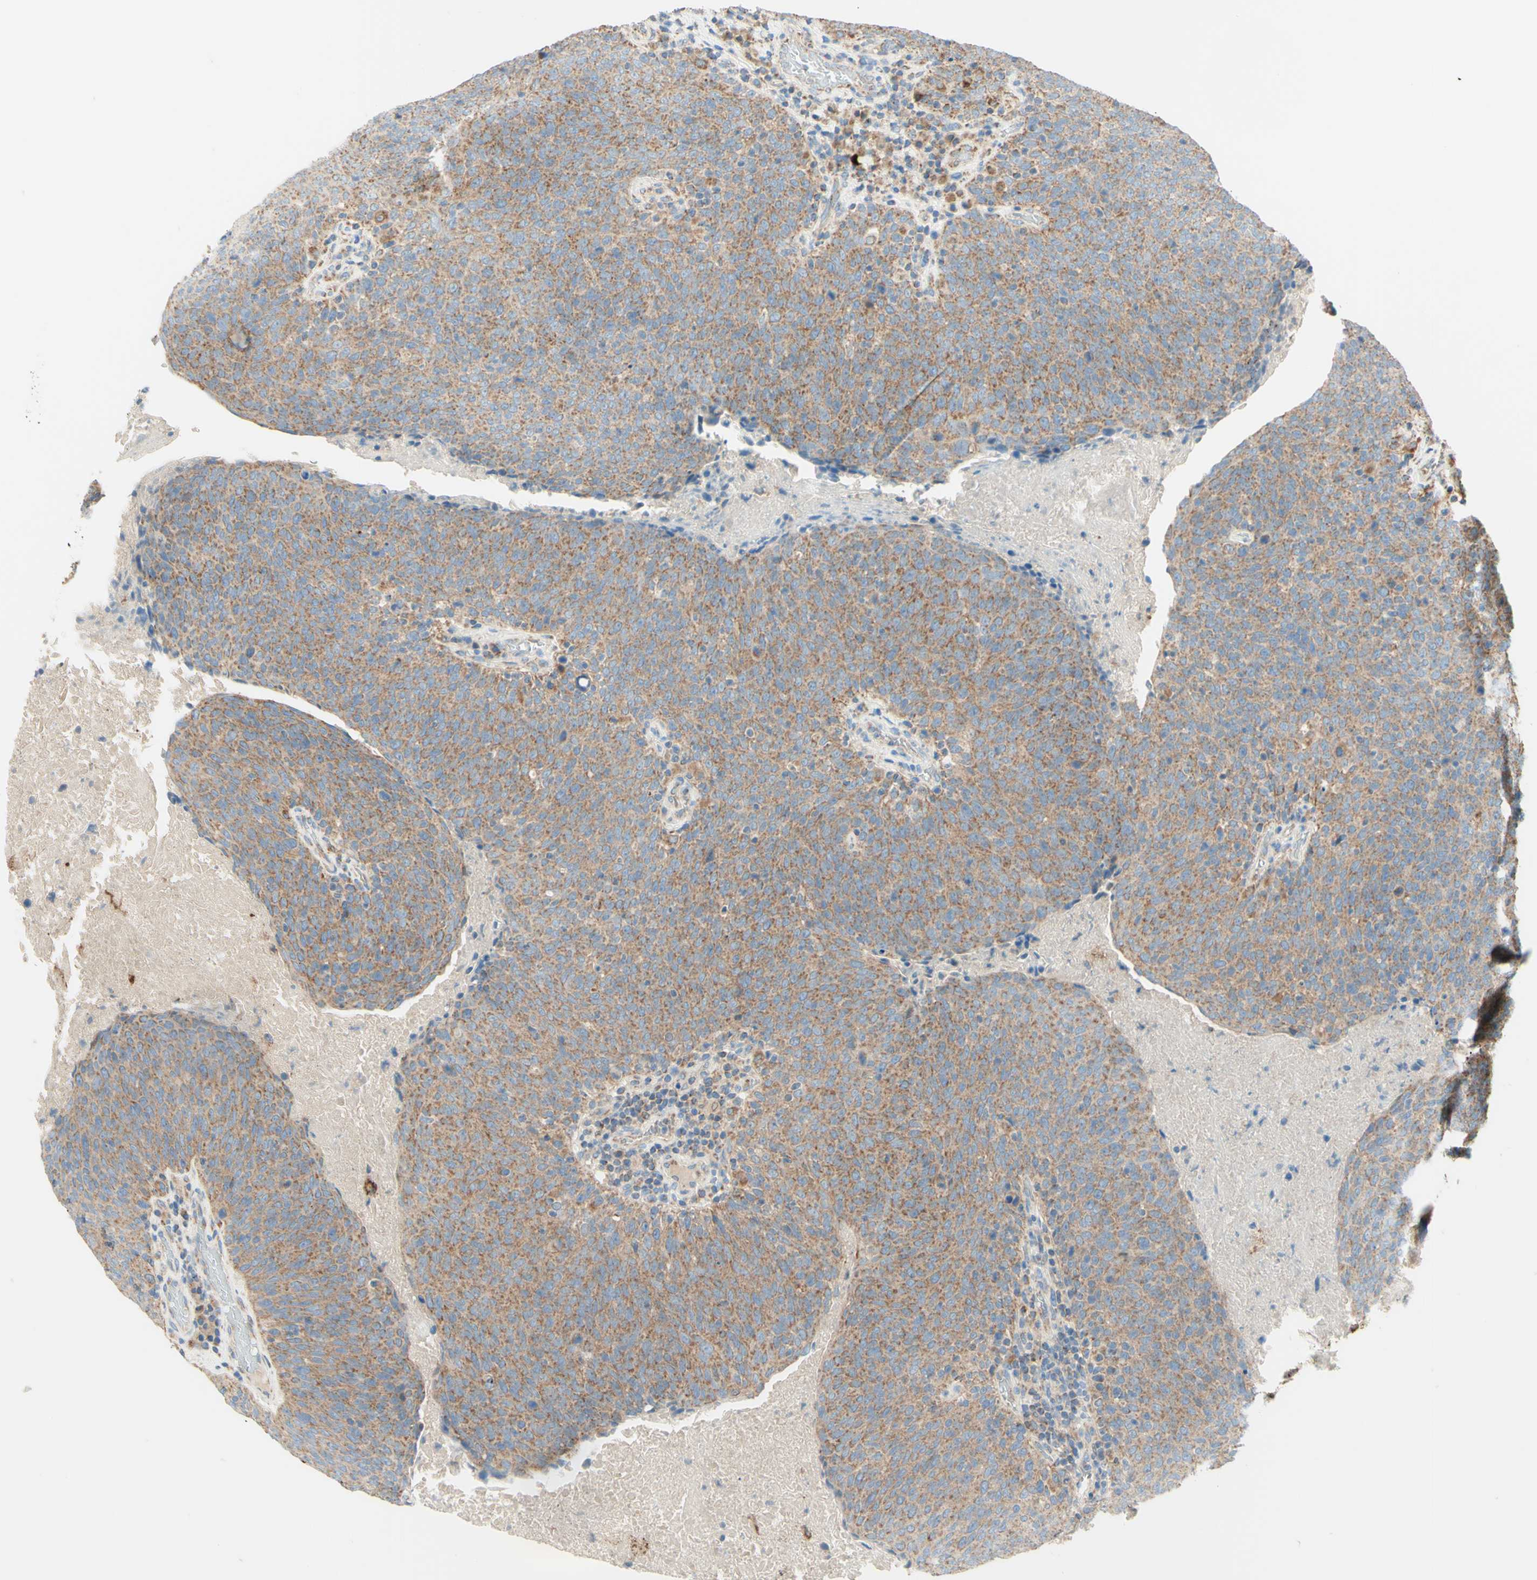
{"staining": {"intensity": "moderate", "quantity": ">75%", "location": "cytoplasmic/membranous"}, "tissue": "head and neck cancer", "cell_type": "Tumor cells", "image_type": "cancer", "snomed": [{"axis": "morphology", "description": "Squamous cell carcinoma, NOS"}, {"axis": "morphology", "description": "Squamous cell carcinoma, metastatic, NOS"}, {"axis": "topography", "description": "Lymph node"}, {"axis": "topography", "description": "Head-Neck"}], "caption": "Protein expression analysis of head and neck squamous cell carcinoma exhibits moderate cytoplasmic/membranous positivity in about >75% of tumor cells.", "gene": "ARMC10", "patient": {"sex": "male", "age": 62}}